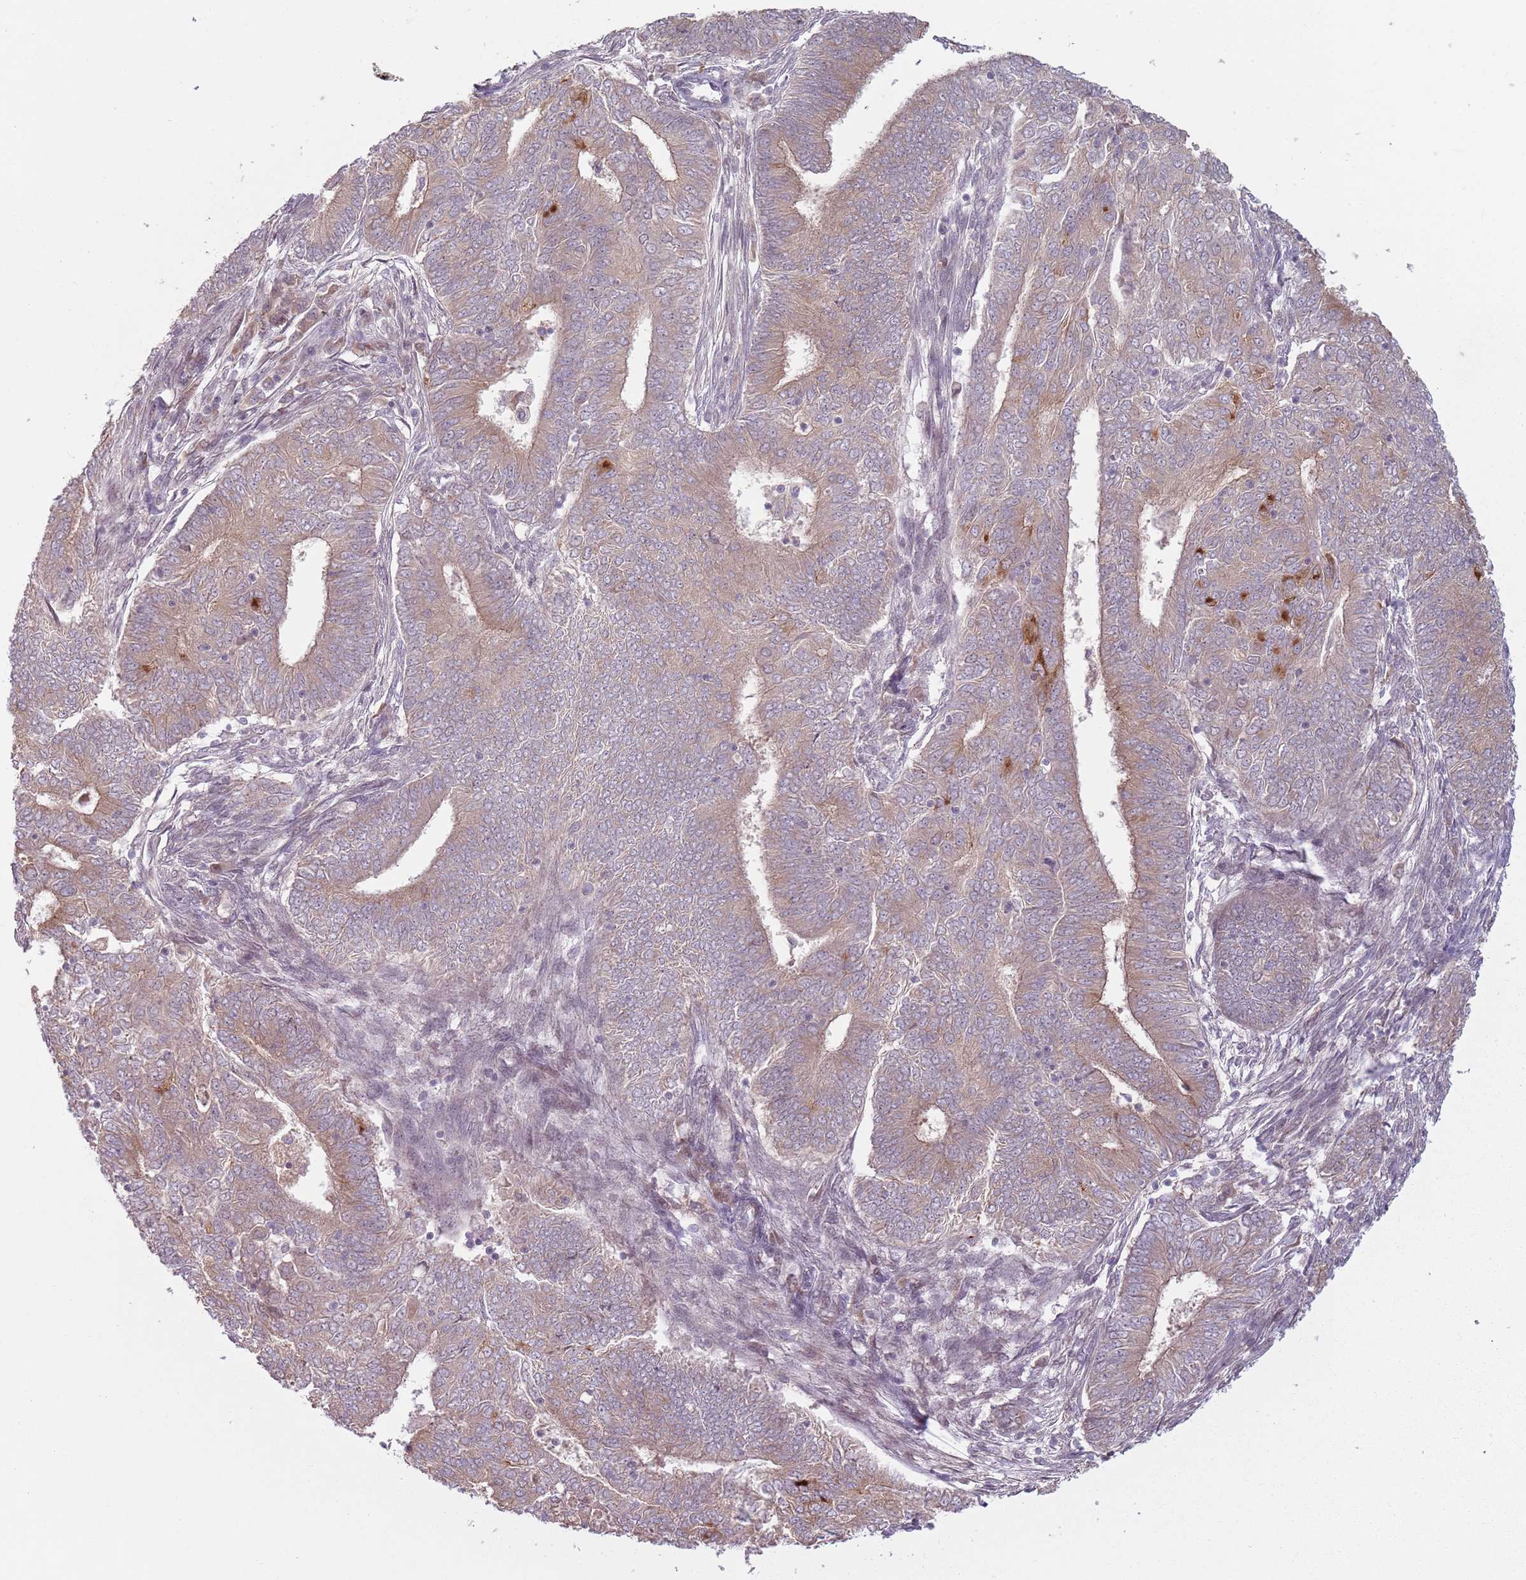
{"staining": {"intensity": "weak", "quantity": "25%-75%", "location": "cytoplasmic/membranous"}, "tissue": "endometrial cancer", "cell_type": "Tumor cells", "image_type": "cancer", "snomed": [{"axis": "morphology", "description": "Adenocarcinoma, NOS"}, {"axis": "topography", "description": "Endometrium"}], "caption": "Endometrial cancer (adenocarcinoma) stained with IHC shows weak cytoplasmic/membranous expression in about 25%-75% of tumor cells.", "gene": "ADGRG1", "patient": {"sex": "female", "age": 62}}